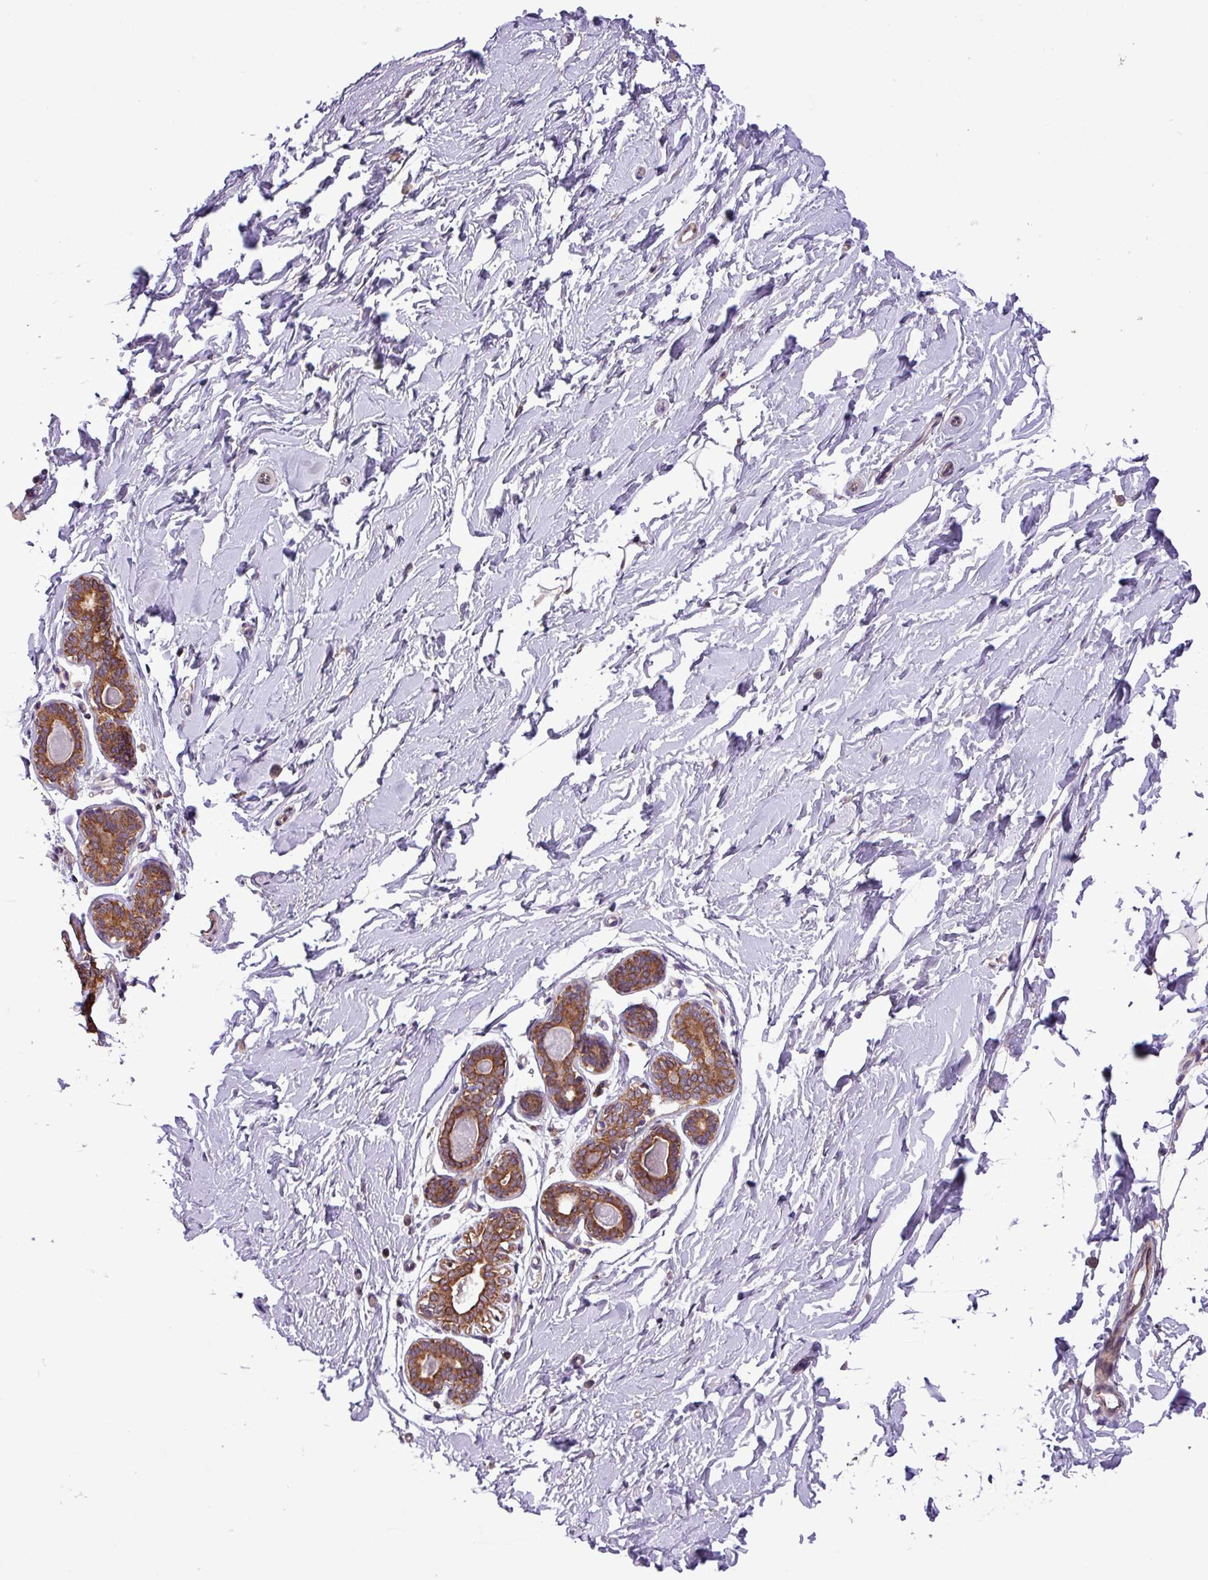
{"staining": {"intensity": "negative", "quantity": "none", "location": "none"}, "tissue": "breast", "cell_type": "Adipocytes", "image_type": "normal", "snomed": [{"axis": "morphology", "description": "Normal tissue, NOS"}, {"axis": "topography", "description": "Breast"}], "caption": "Immunohistochemical staining of normal human breast exhibits no significant staining in adipocytes.", "gene": "TIMM10B", "patient": {"sex": "female", "age": 23}}